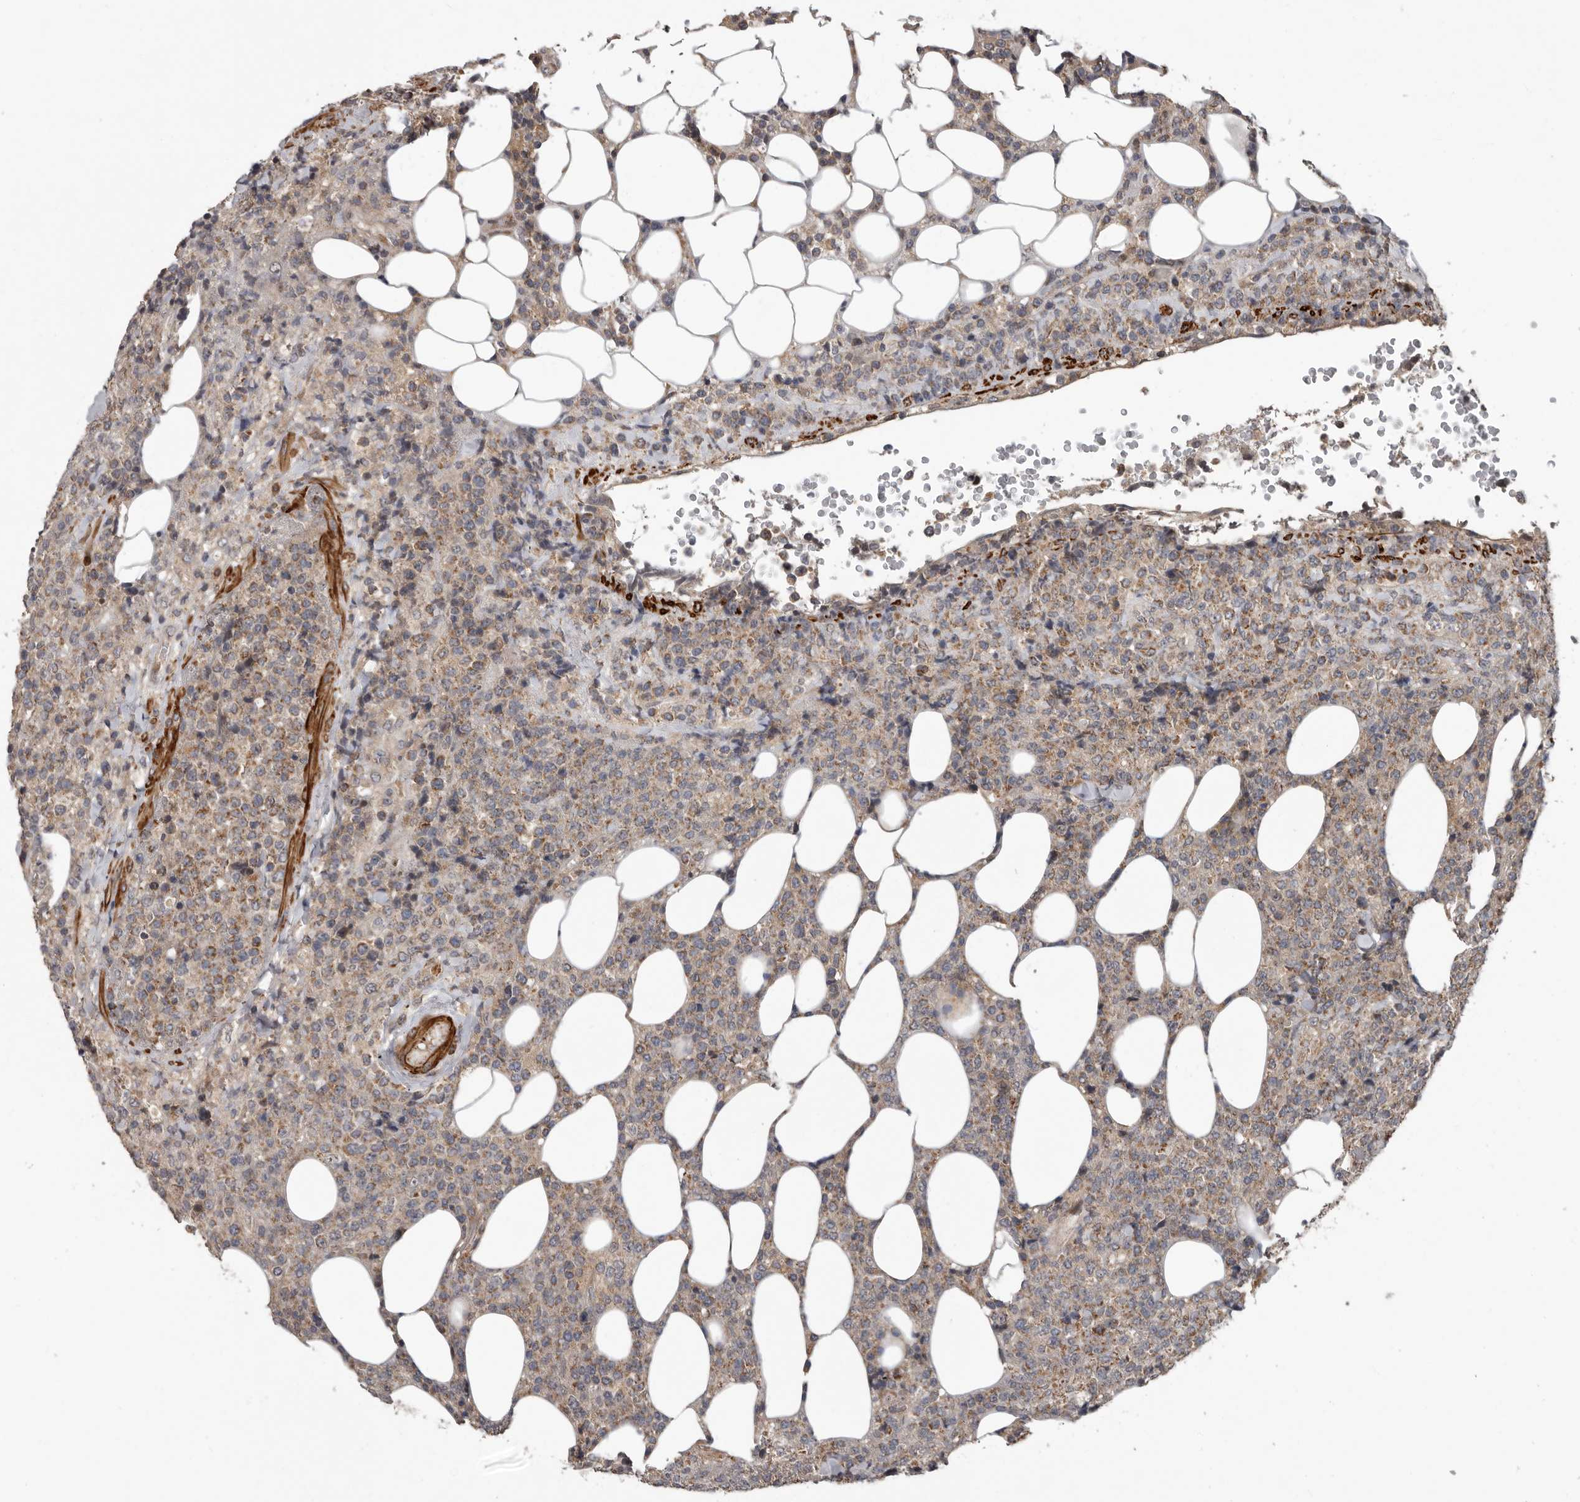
{"staining": {"intensity": "moderate", "quantity": "25%-75%", "location": "cytoplasmic/membranous"}, "tissue": "lymphoma", "cell_type": "Tumor cells", "image_type": "cancer", "snomed": [{"axis": "morphology", "description": "Malignant lymphoma, non-Hodgkin's type, High grade"}, {"axis": "topography", "description": "Lymph node"}], "caption": "Immunohistochemical staining of malignant lymphoma, non-Hodgkin's type (high-grade) exhibits medium levels of moderate cytoplasmic/membranous staining in approximately 25%-75% of tumor cells. Ihc stains the protein of interest in brown and the nuclei are stained blue.", "gene": "FGFR4", "patient": {"sex": "male", "age": 13}}